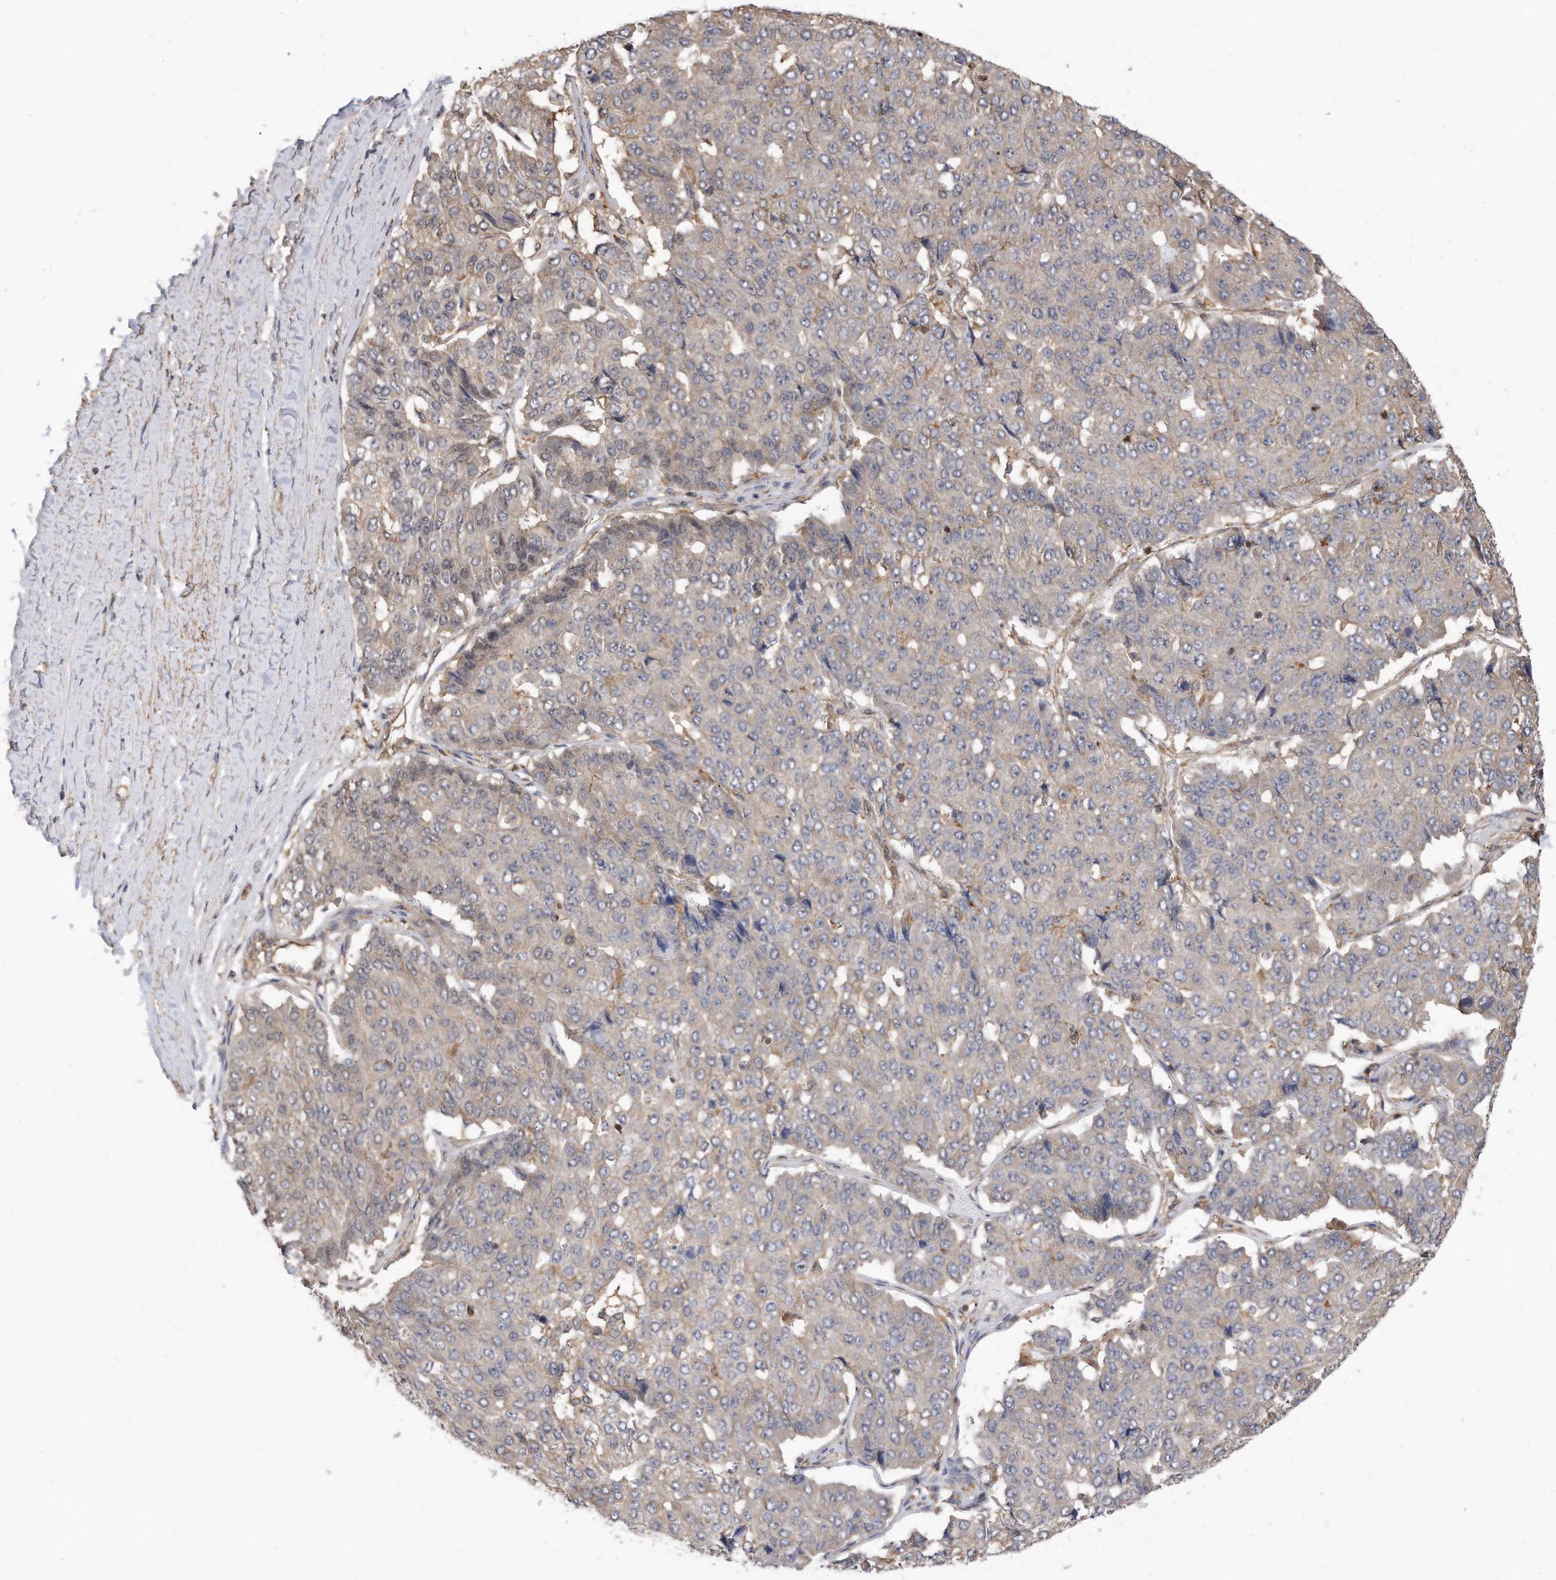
{"staining": {"intensity": "weak", "quantity": "<25%", "location": "cytoplasmic/membranous"}, "tissue": "pancreatic cancer", "cell_type": "Tumor cells", "image_type": "cancer", "snomed": [{"axis": "morphology", "description": "Adenocarcinoma, NOS"}, {"axis": "topography", "description": "Pancreas"}], "caption": "Protein analysis of adenocarcinoma (pancreatic) shows no significant expression in tumor cells.", "gene": "TCP1", "patient": {"sex": "male", "age": 50}}